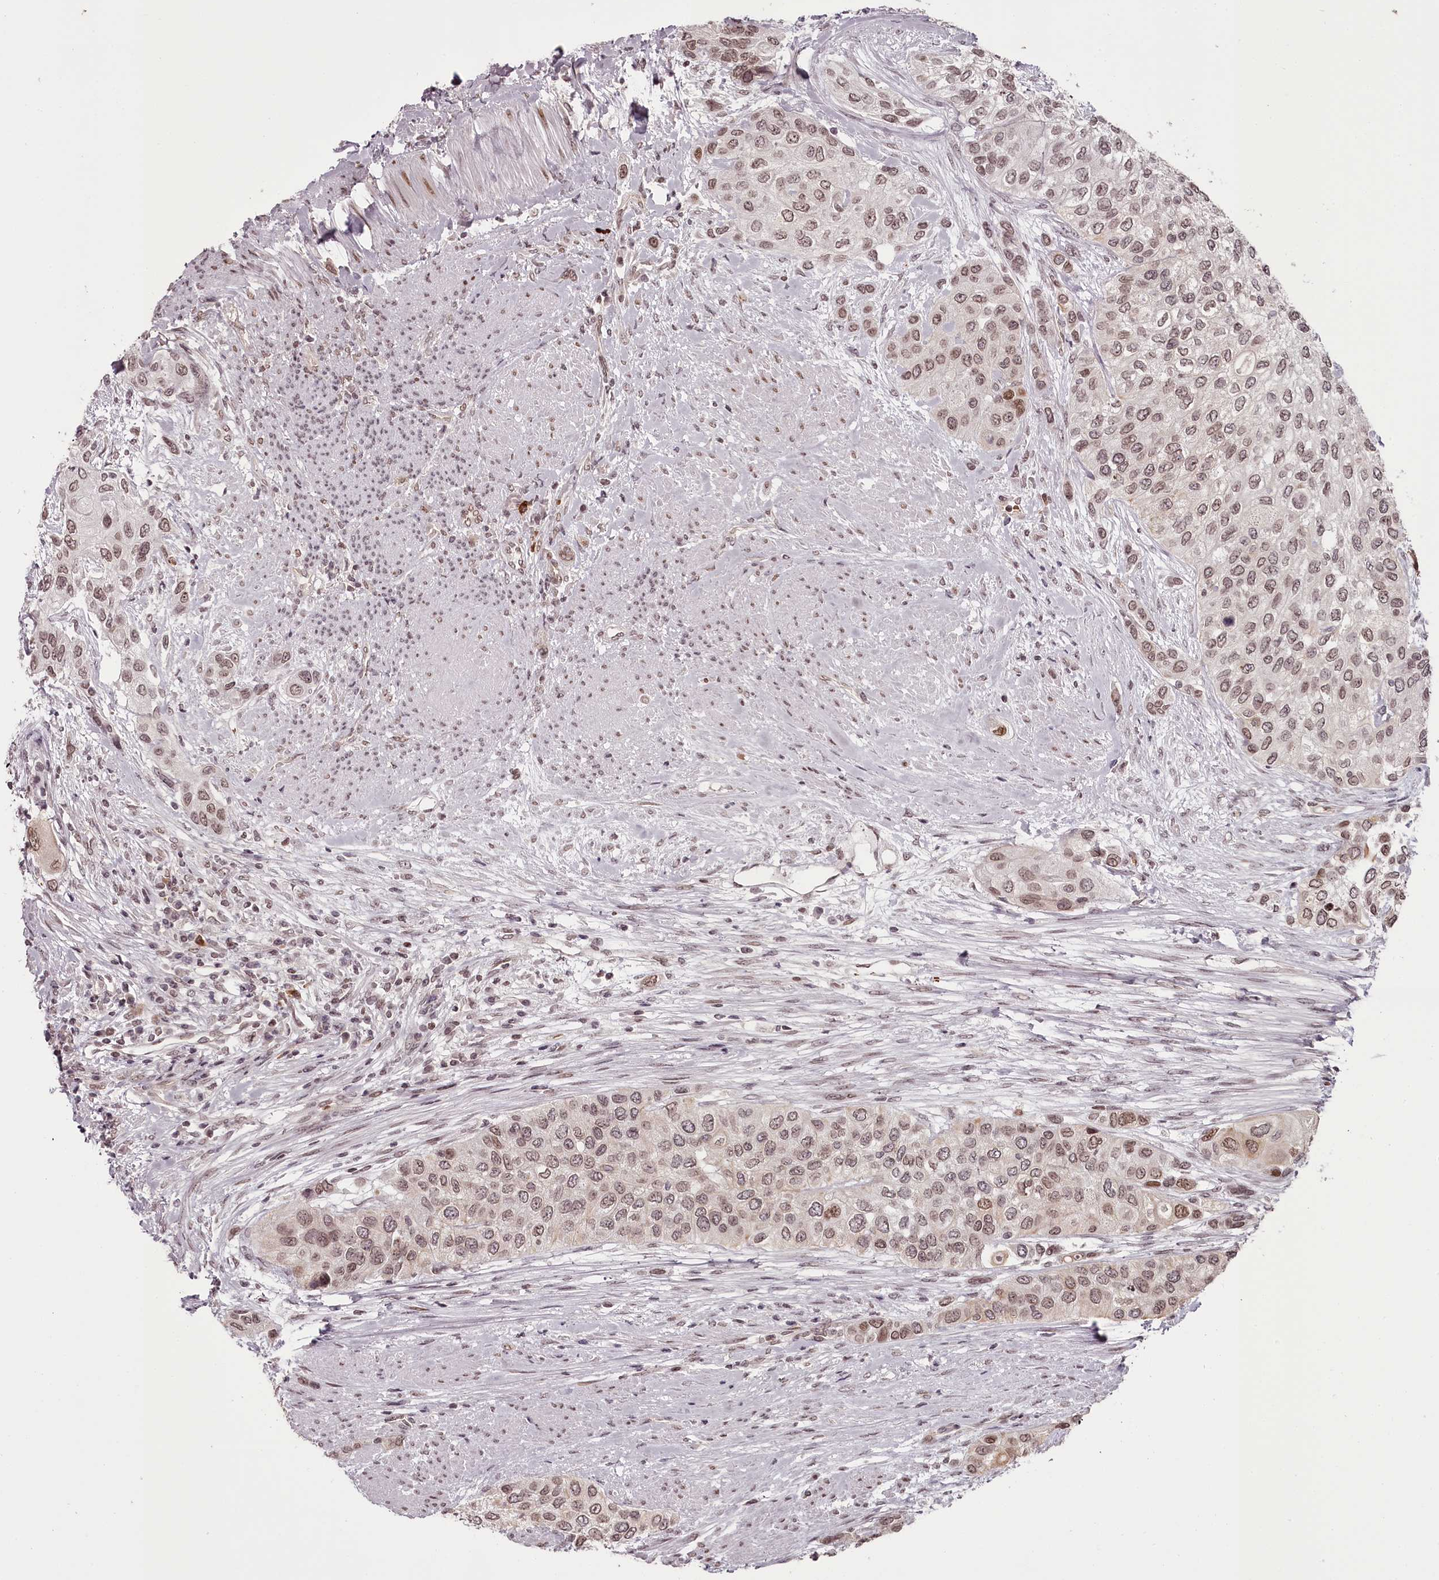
{"staining": {"intensity": "weak", "quantity": ">75%", "location": "nuclear"}, "tissue": "urothelial cancer", "cell_type": "Tumor cells", "image_type": "cancer", "snomed": [{"axis": "morphology", "description": "Normal tissue, NOS"}, {"axis": "morphology", "description": "Urothelial carcinoma, High grade"}, {"axis": "topography", "description": "Vascular tissue"}, {"axis": "topography", "description": "Urinary bladder"}], "caption": "Protein expression analysis of urothelial cancer displays weak nuclear positivity in about >75% of tumor cells.", "gene": "THYN1", "patient": {"sex": "female", "age": 56}}